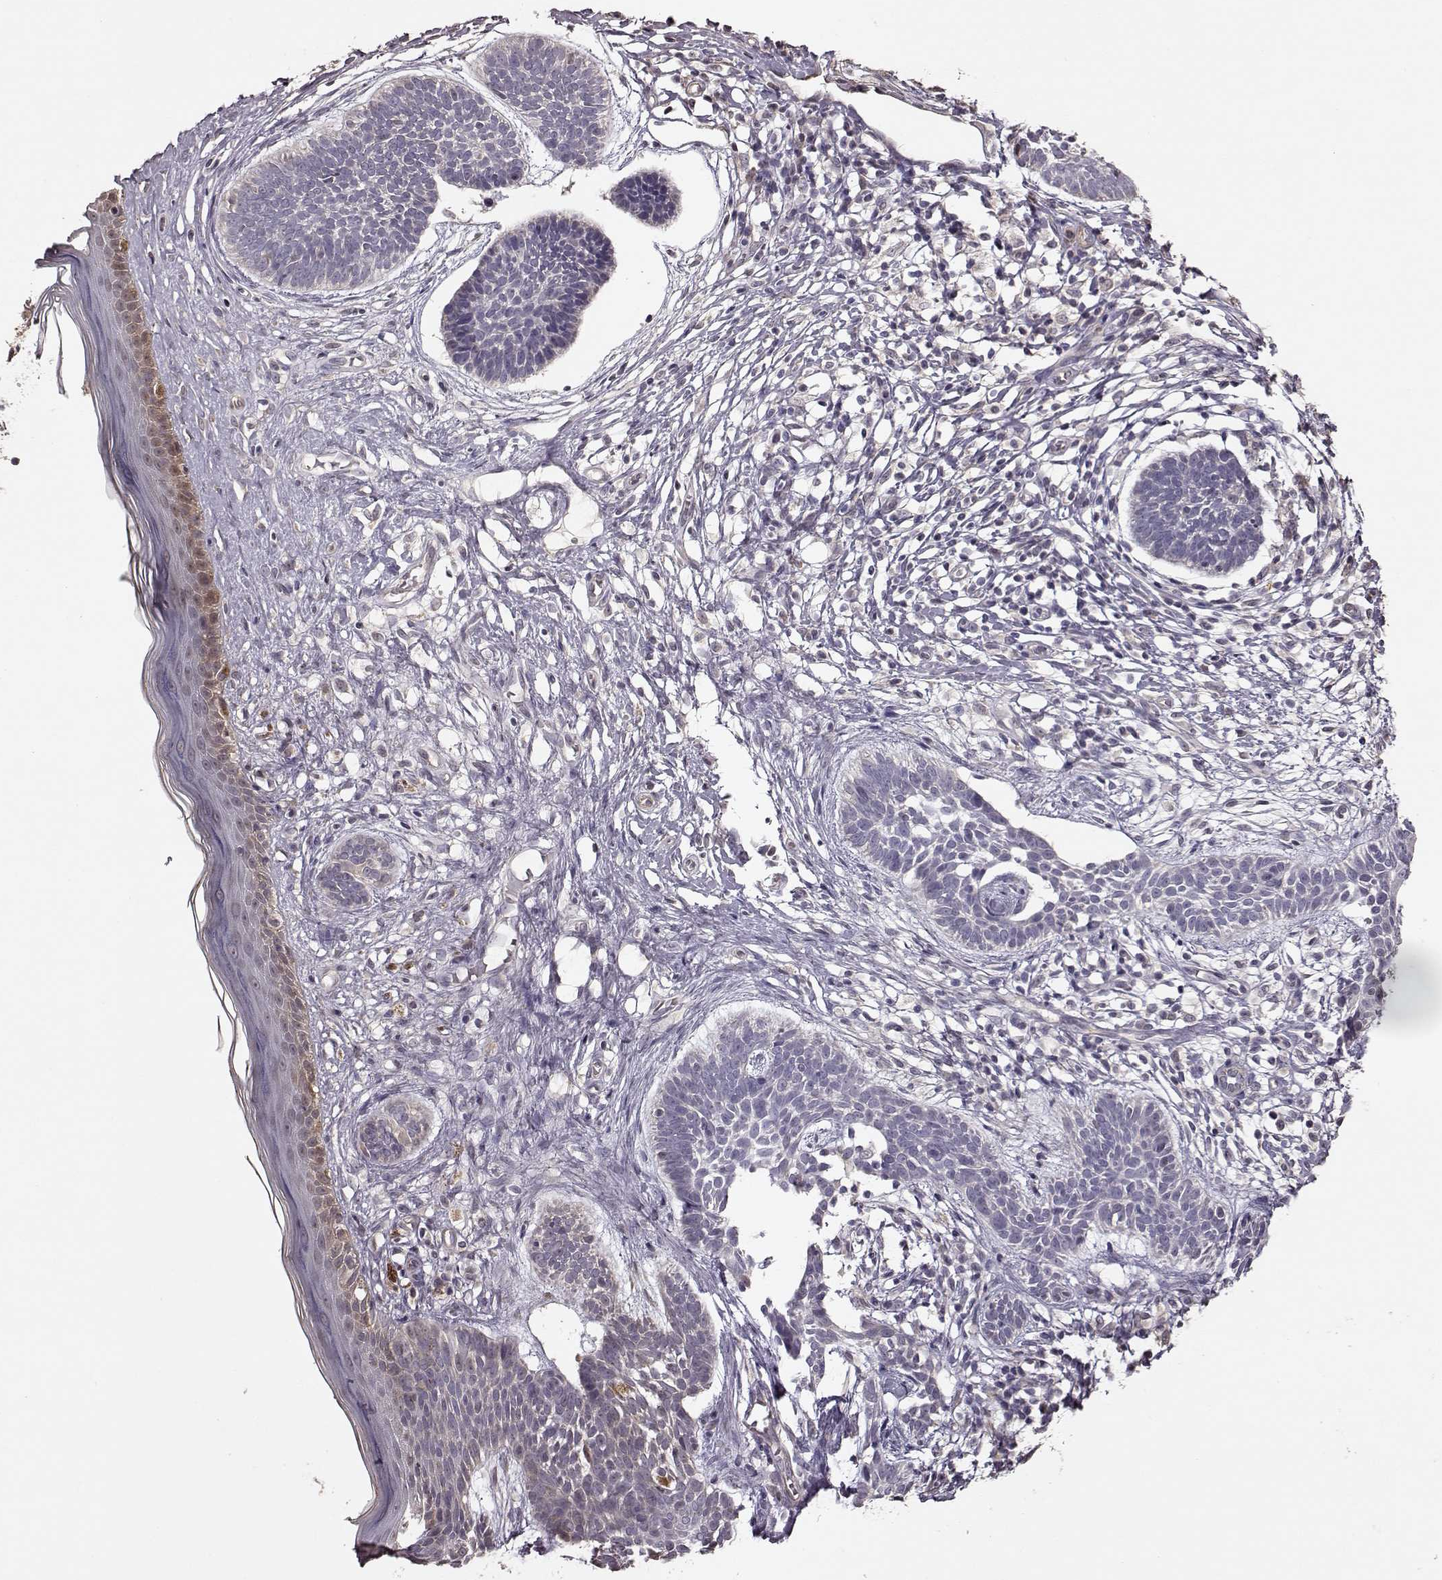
{"staining": {"intensity": "negative", "quantity": "none", "location": "none"}, "tissue": "skin cancer", "cell_type": "Tumor cells", "image_type": "cancer", "snomed": [{"axis": "morphology", "description": "Basal cell carcinoma"}, {"axis": "topography", "description": "Skin"}], "caption": "Human skin cancer stained for a protein using IHC exhibits no staining in tumor cells.", "gene": "CRB1", "patient": {"sex": "male", "age": 85}}